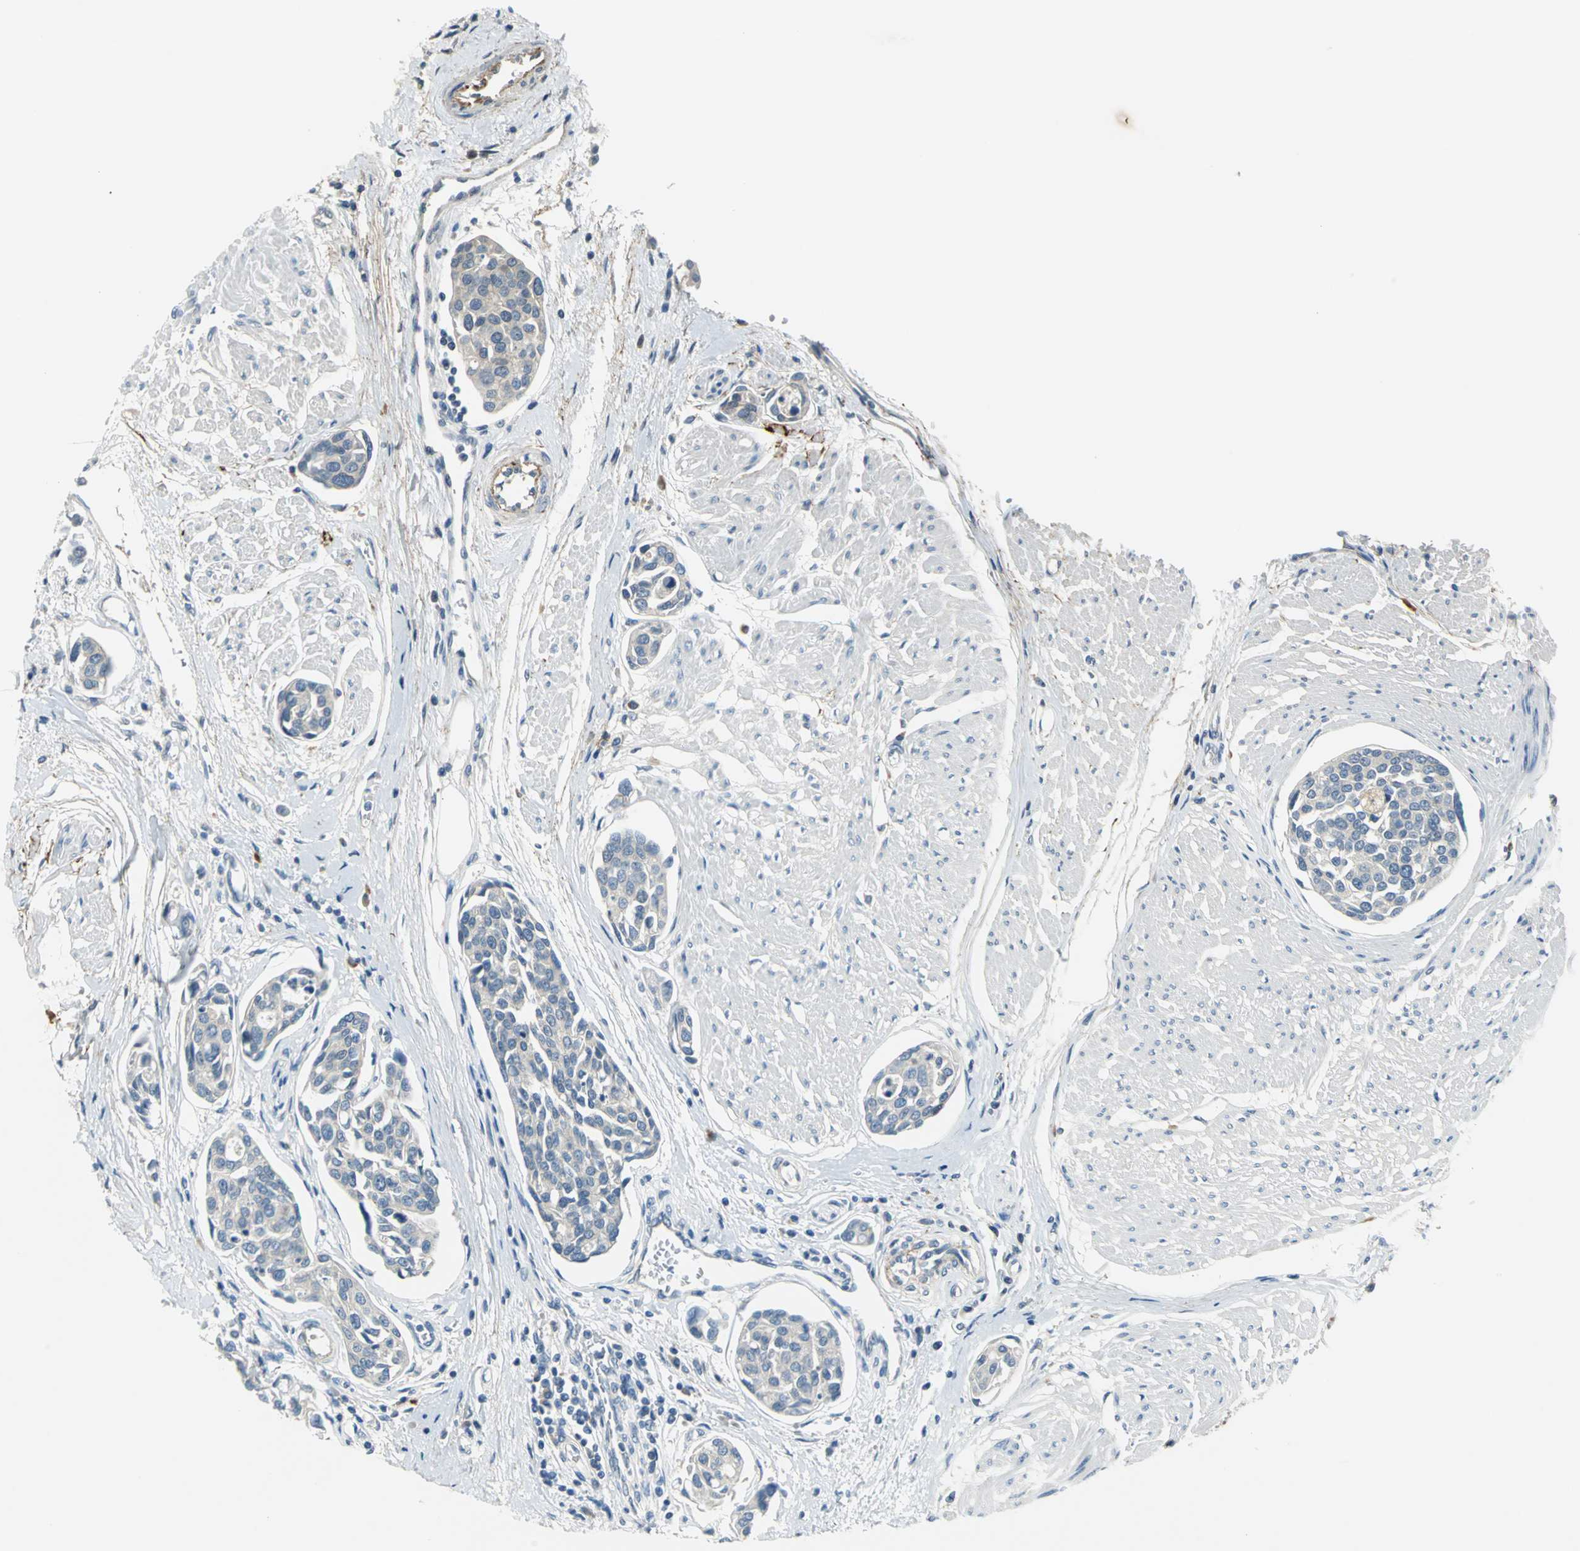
{"staining": {"intensity": "negative", "quantity": "none", "location": "none"}, "tissue": "urothelial cancer", "cell_type": "Tumor cells", "image_type": "cancer", "snomed": [{"axis": "morphology", "description": "Urothelial carcinoma, High grade"}, {"axis": "topography", "description": "Urinary bladder"}], "caption": "This is an IHC micrograph of human urothelial cancer. There is no staining in tumor cells.", "gene": "SLC16A7", "patient": {"sex": "male", "age": 78}}